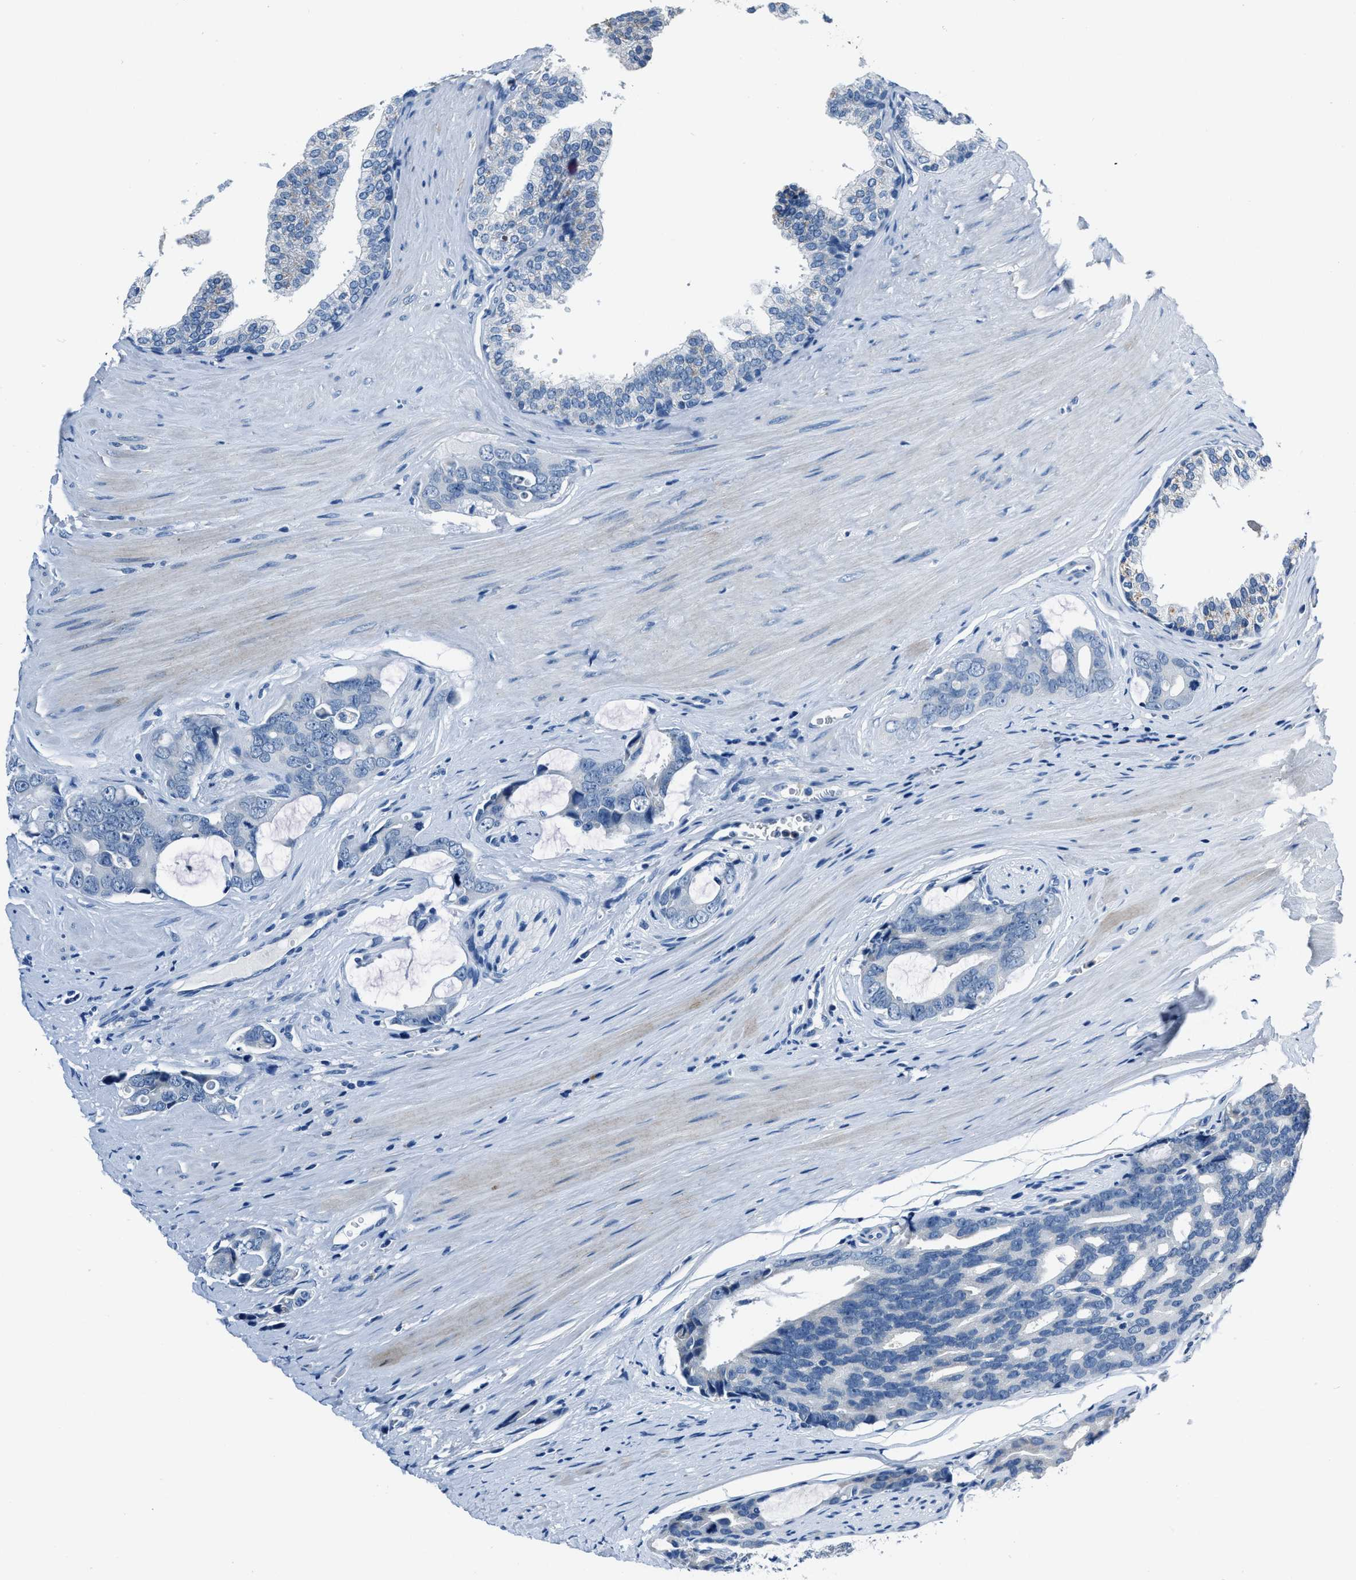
{"staining": {"intensity": "negative", "quantity": "none", "location": "none"}, "tissue": "prostate cancer", "cell_type": "Tumor cells", "image_type": "cancer", "snomed": [{"axis": "morphology", "description": "Adenocarcinoma, Medium grade"}, {"axis": "topography", "description": "Prostate"}], "caption": "Adenocarcinoma (medium-grade) (prostate) stained for a protein using IHC shows no staining tumor cells.", "gene": "ADAM2", "patient": {"sex": "male", "age": 53}}